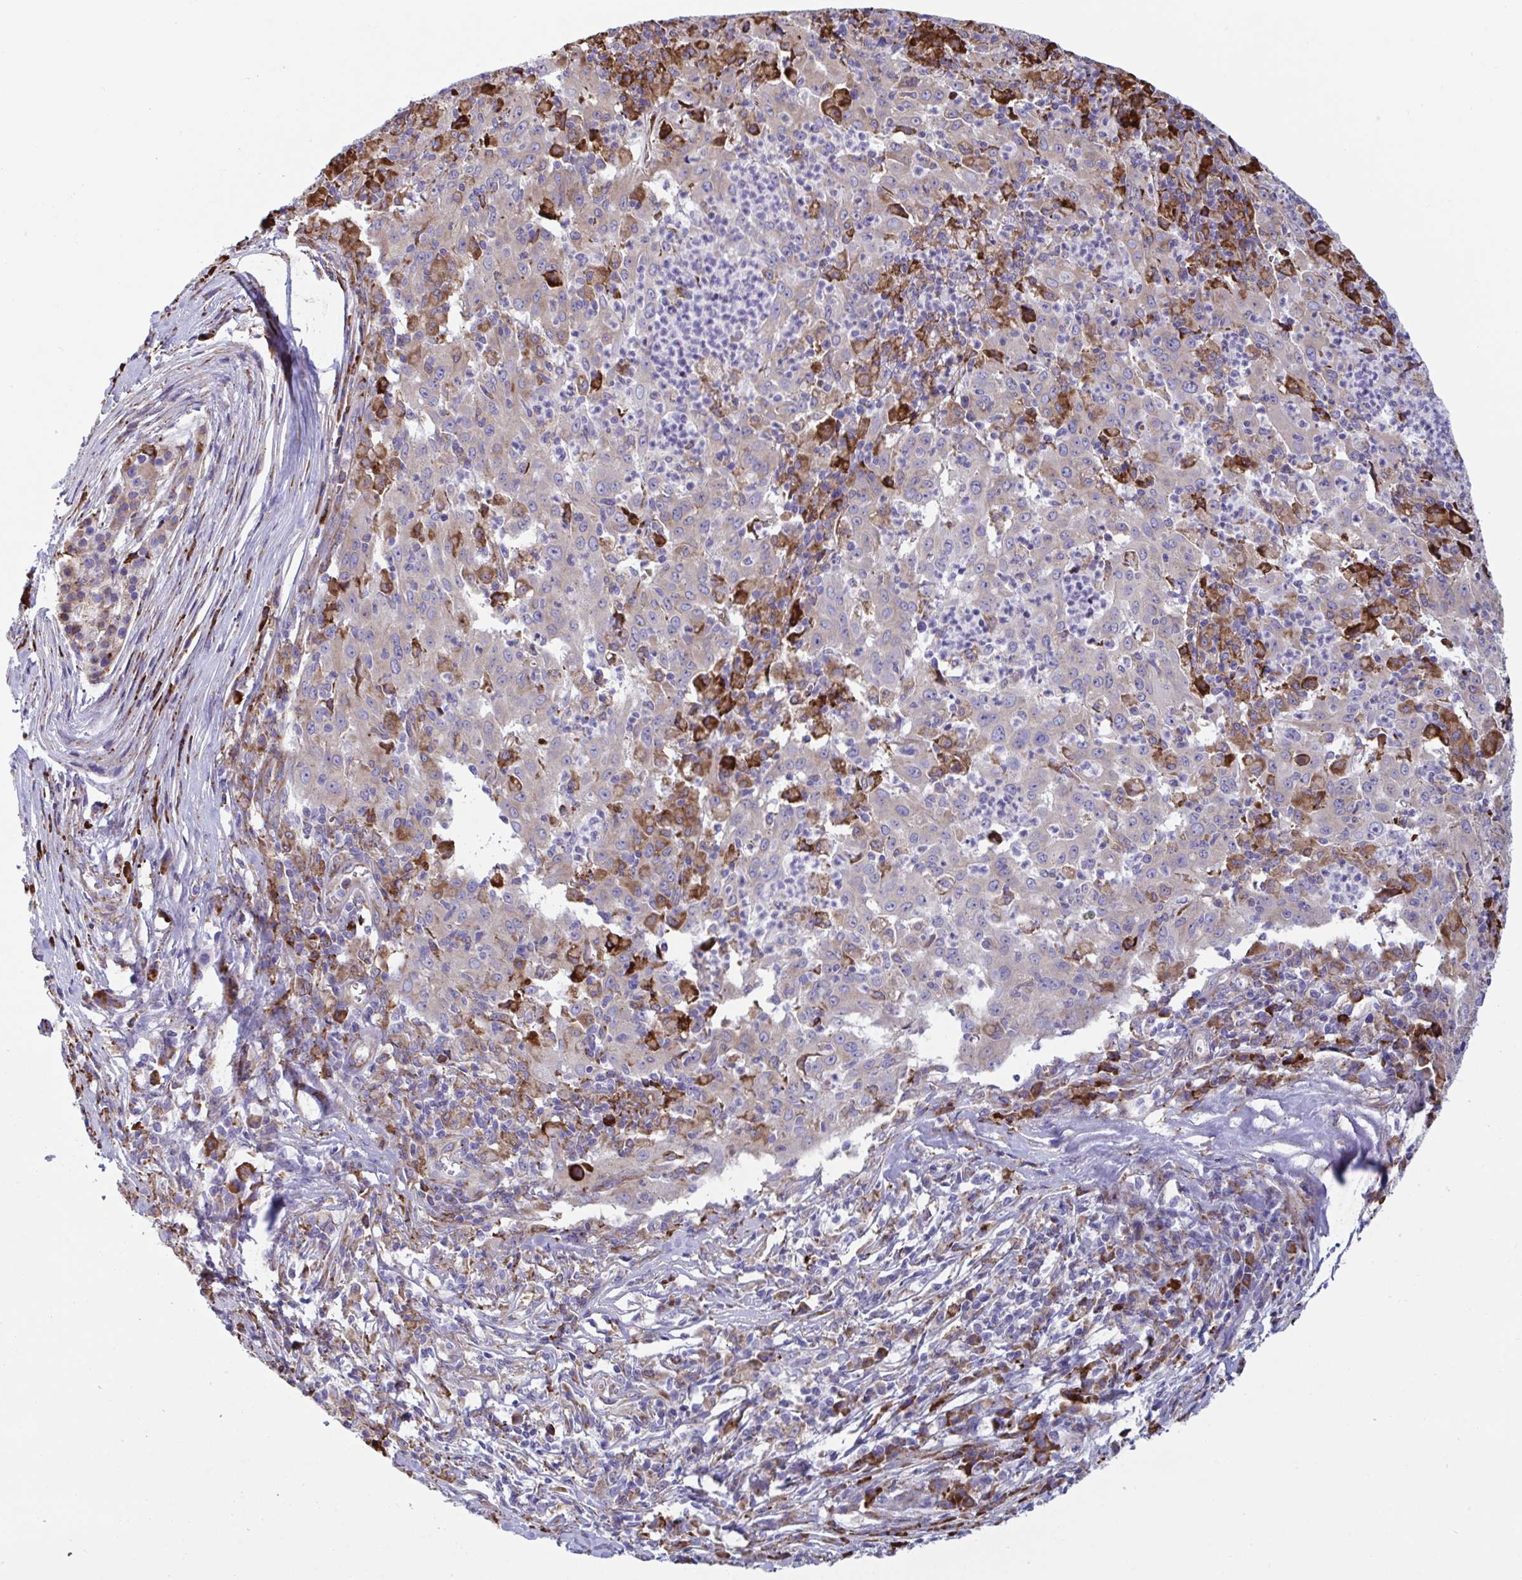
{"staining": {"intensity": "strong", "quantity": "<25%", "location": "cytoplasmic/membranous"}, "tissue": "pancreatic cancer", "cell_type": "Tumor cells", "image_type": "cancer", "snomed": [{"axis": "morphology", "description": "Adenocarcinoma, NOS"}, {"axis": "topography", "description": "Pancreas"}], "caption": "This is a histology image of immunohistochemistry staining of pancreatic cancer, which shows strong positivity in the cytoplasmic/membranous of tumor cells.", "gene": "PEAK3", "patient": {"sex": "male", "age": 63}}